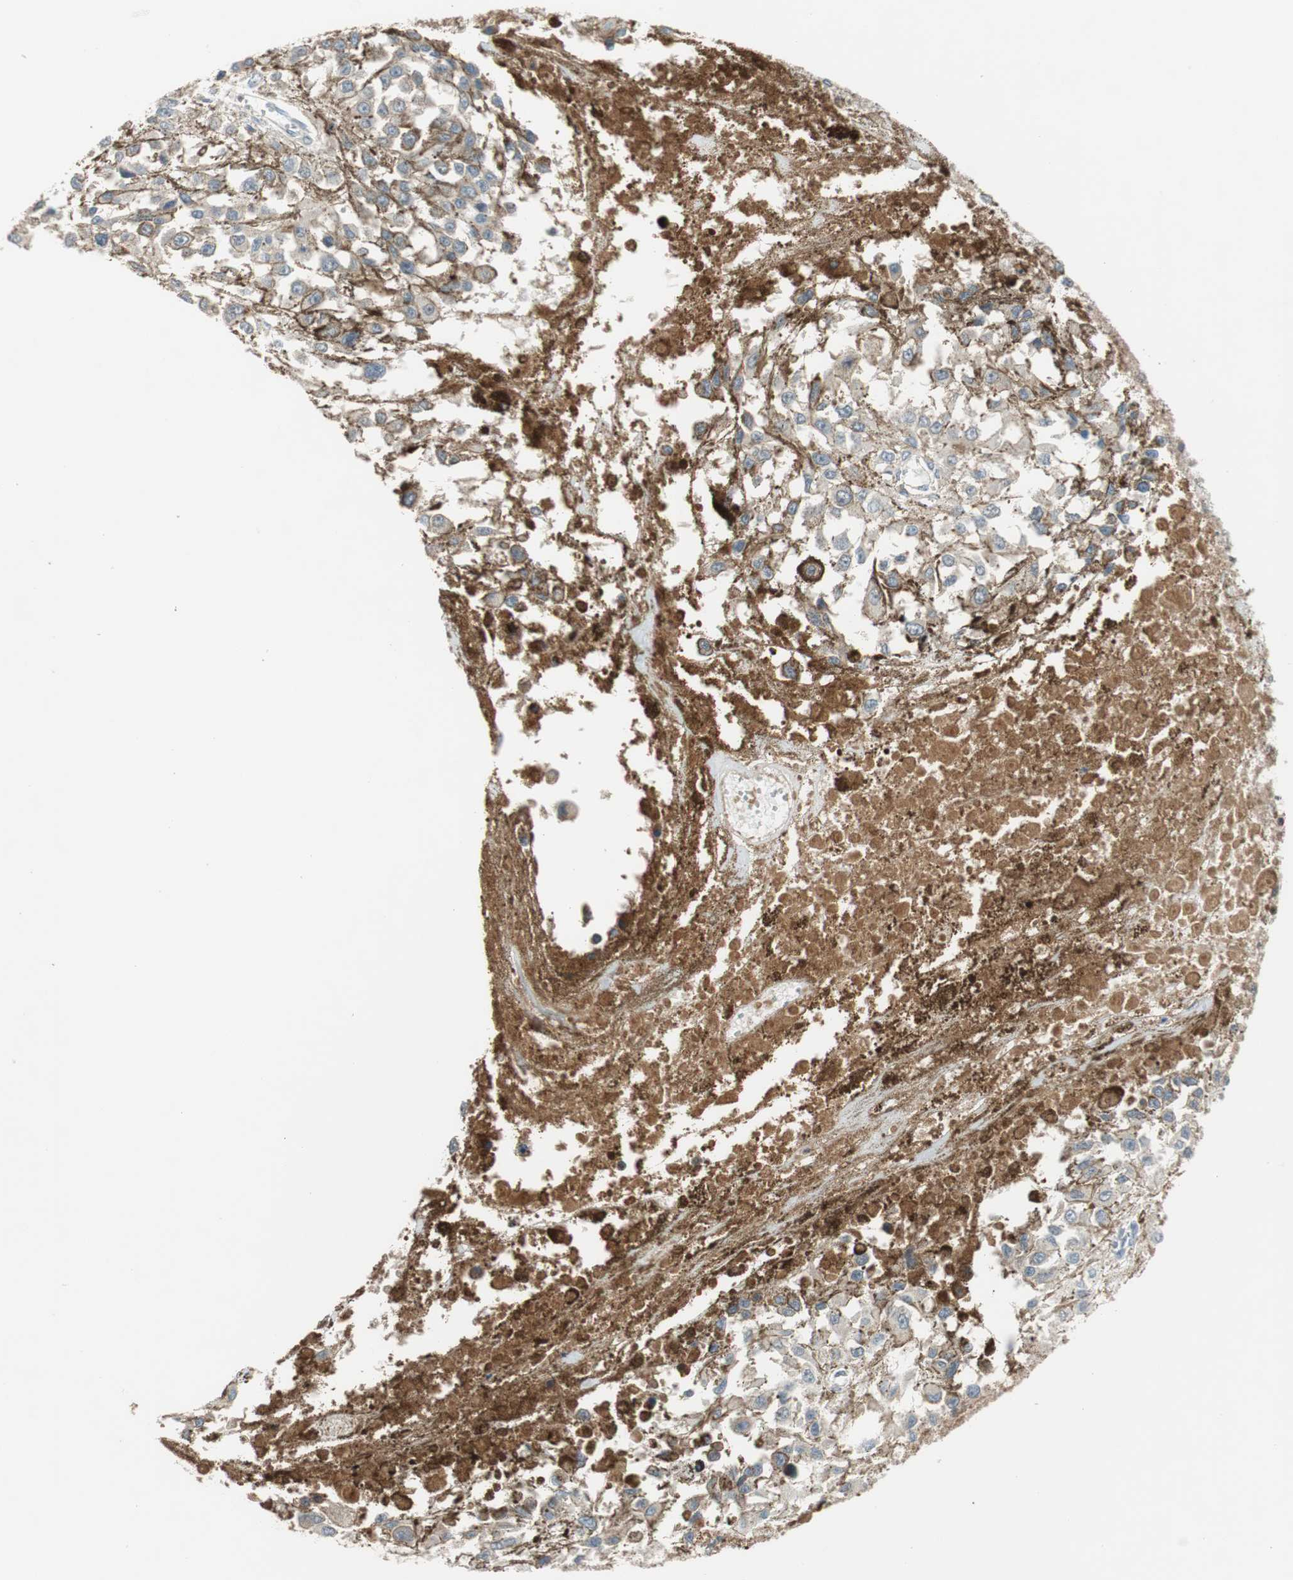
{"staining": {"intensity": "negative", "quantity": "none", "location": "none"}, "tissue": "melanoma", "cell_type": "Tumor cells", "image_type": "cancer", "snomed": [{"axis": "morphology", "description": "Malignant melanoma, Metastatic site"}, {"axis": "topography", "description": "Lymph node"}], "caption": "A histopathology image of human malignant melanoma (metastatic site) is negative for staining in tumor cells.", "gene": "C4A", "patient": {"sex": "male", "age": 59}}